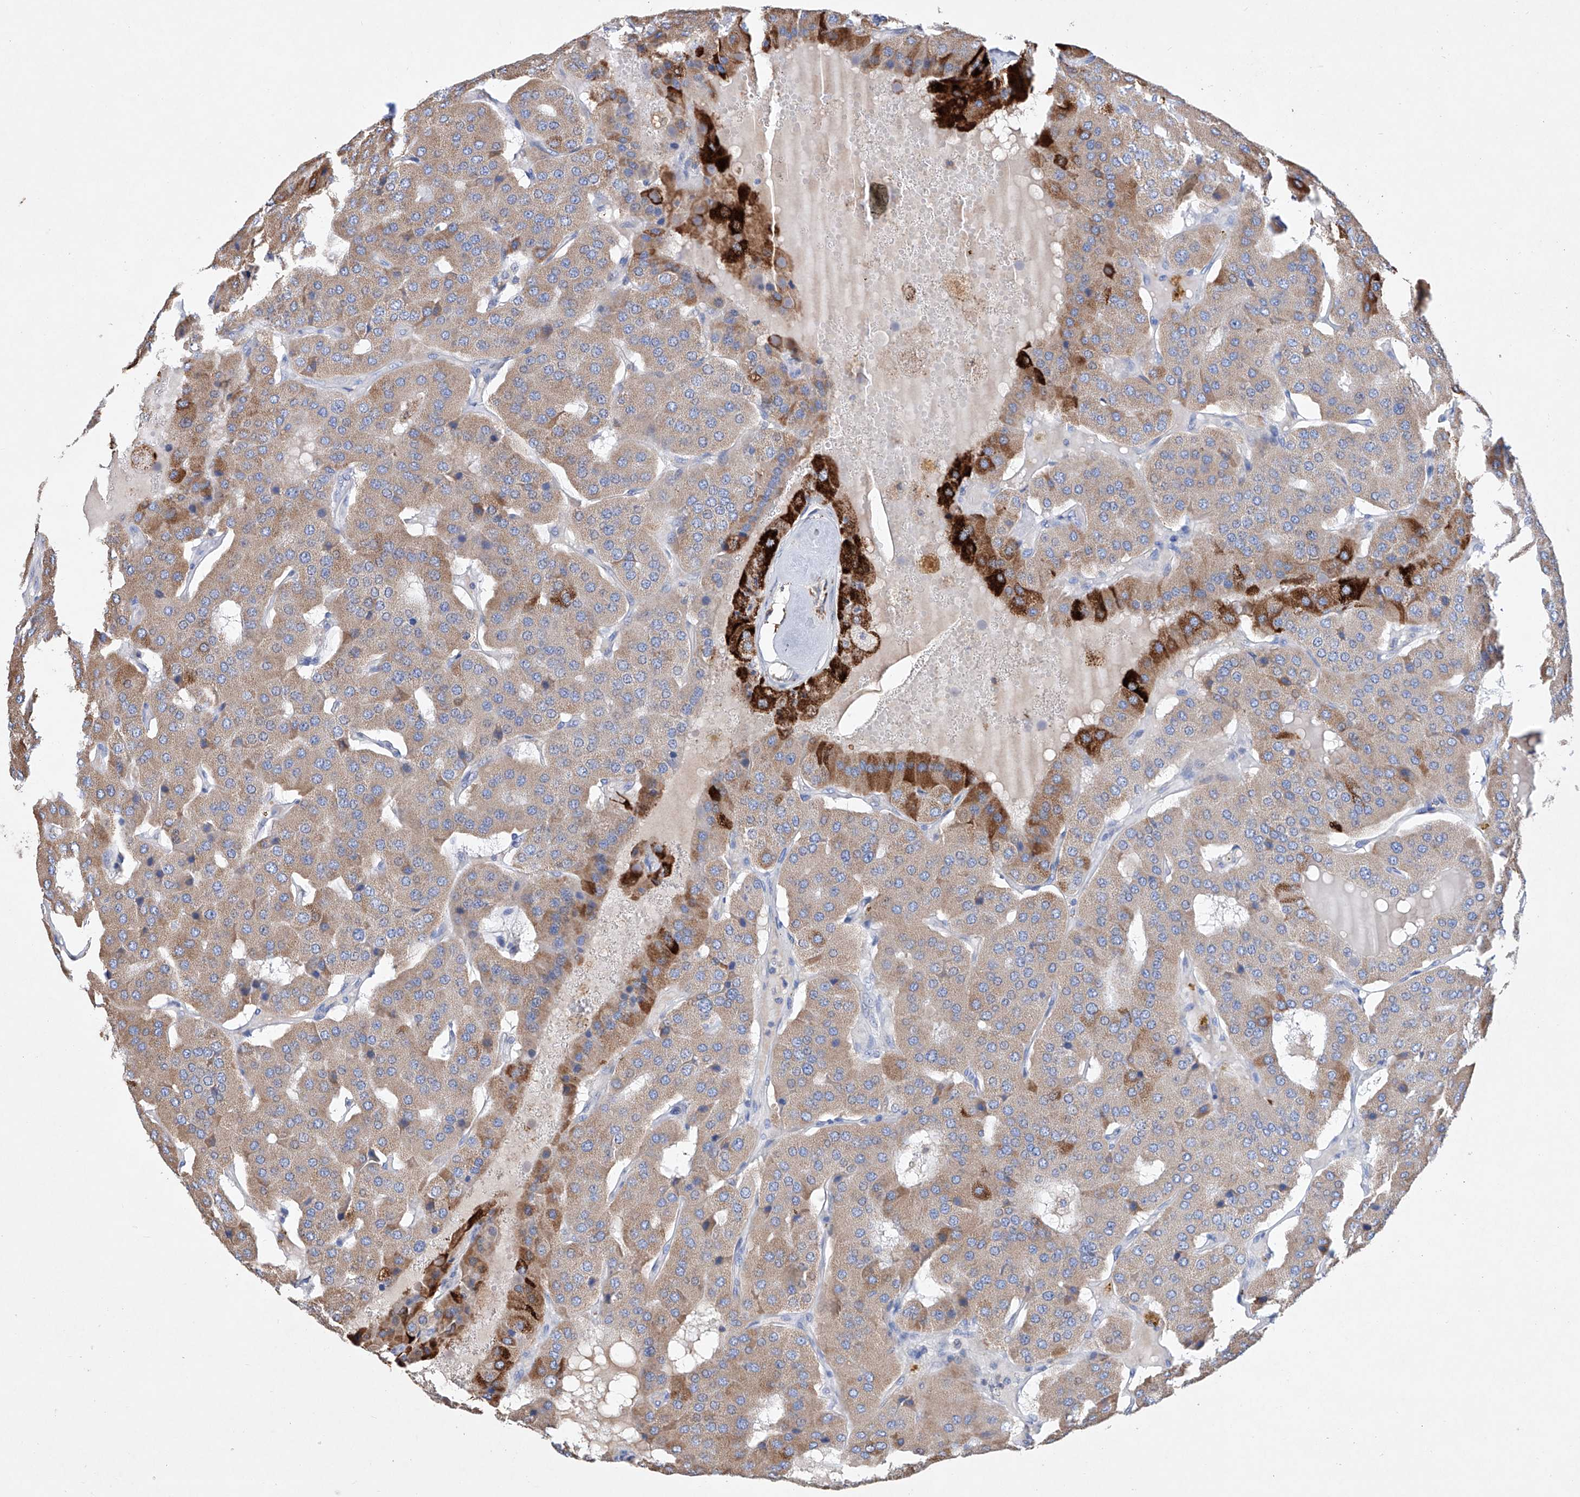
{"staining": {"intensity": "strong", "quantity": "<25%", "location": "cytoplasmic/membranous"}, "tissue": "parathyroid gland", "cell_type": "Glandular cells", "image_type": "normal", "snomed": [{"axis": "morphology", "description": "Normal tissue, NOS"}, {"axis": "morphology", "description": "Adenoma, NOS"}, {"axis": "topography", "description": "Parathyroid gland"}], "caption": "Immunohistochemical staining of normal human parathyroid gland displays medium levels of strong cytoplasmic/membranous positivity in about <25% of glandular cells.", "gene": "NRROS", "patient": {"sex": "female", "age": 86}}